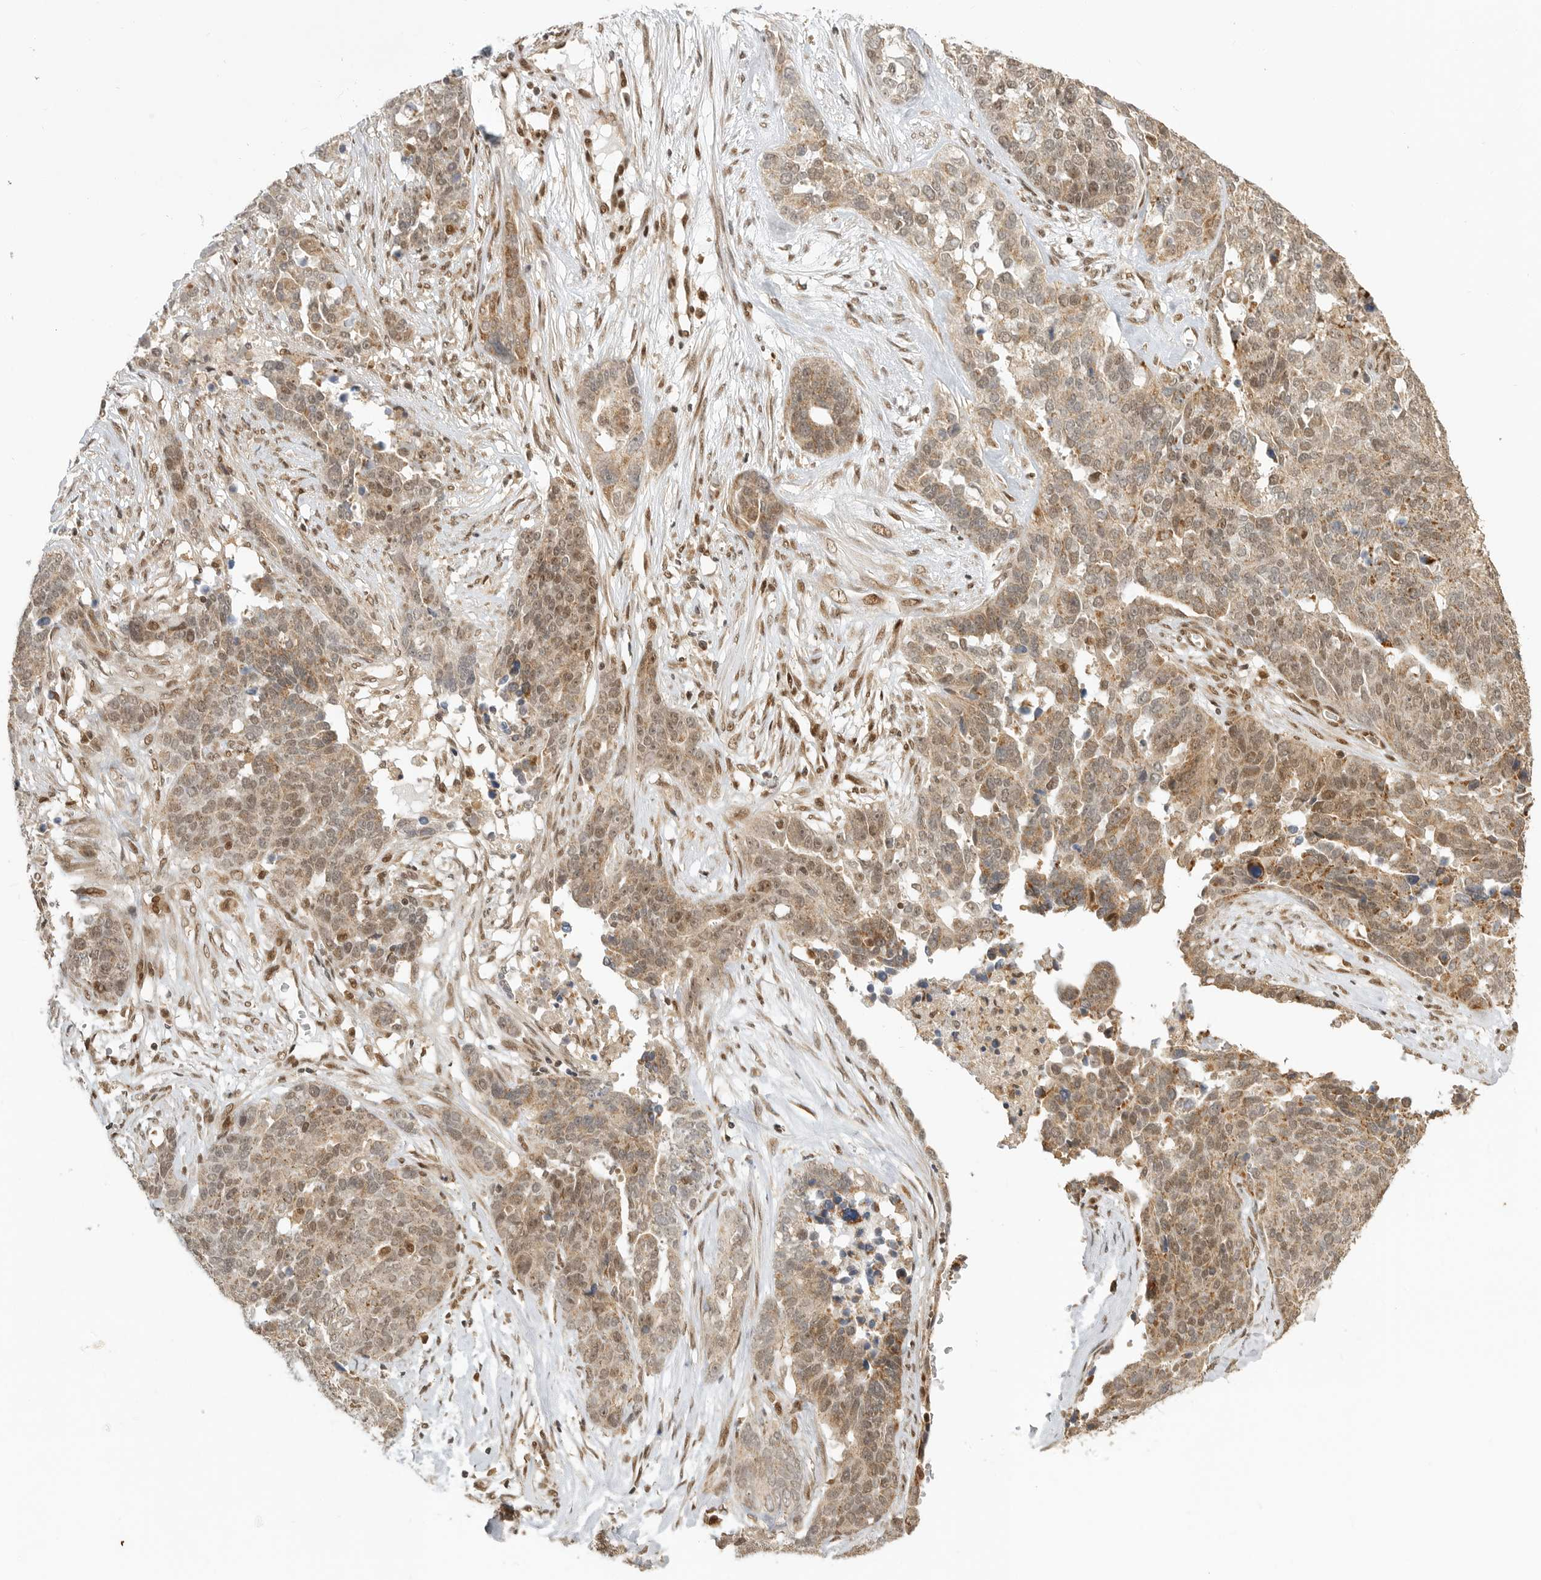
{"staining": {"intensity": "weak", "quantity": ">75%", "location": "cytoplasmic/membranous,nuclear"}, "tissue": "ovarian cancer", "cell_type": "Tumor cells", "image_type": "cancer", "snomed": [{"axis": "morphology", "description": "Cystadenocarcinoma, serous, NOS"}, {"axis": "topography", "description": "Ovary"}], "caption": "DAB immunohistochemical staining of serous cystadenocarcinoma (ovarian) reveals weak cytoplasmic/membranous and nuclear protein expression in approximately >75% of tumor cells. (Stains: DAB in brown, nuclei in blue, Microscopy: brightfield microscopy at high magnification).", "gene": "ALKAL1", "patient": {"sex": "female", "age": 44}}